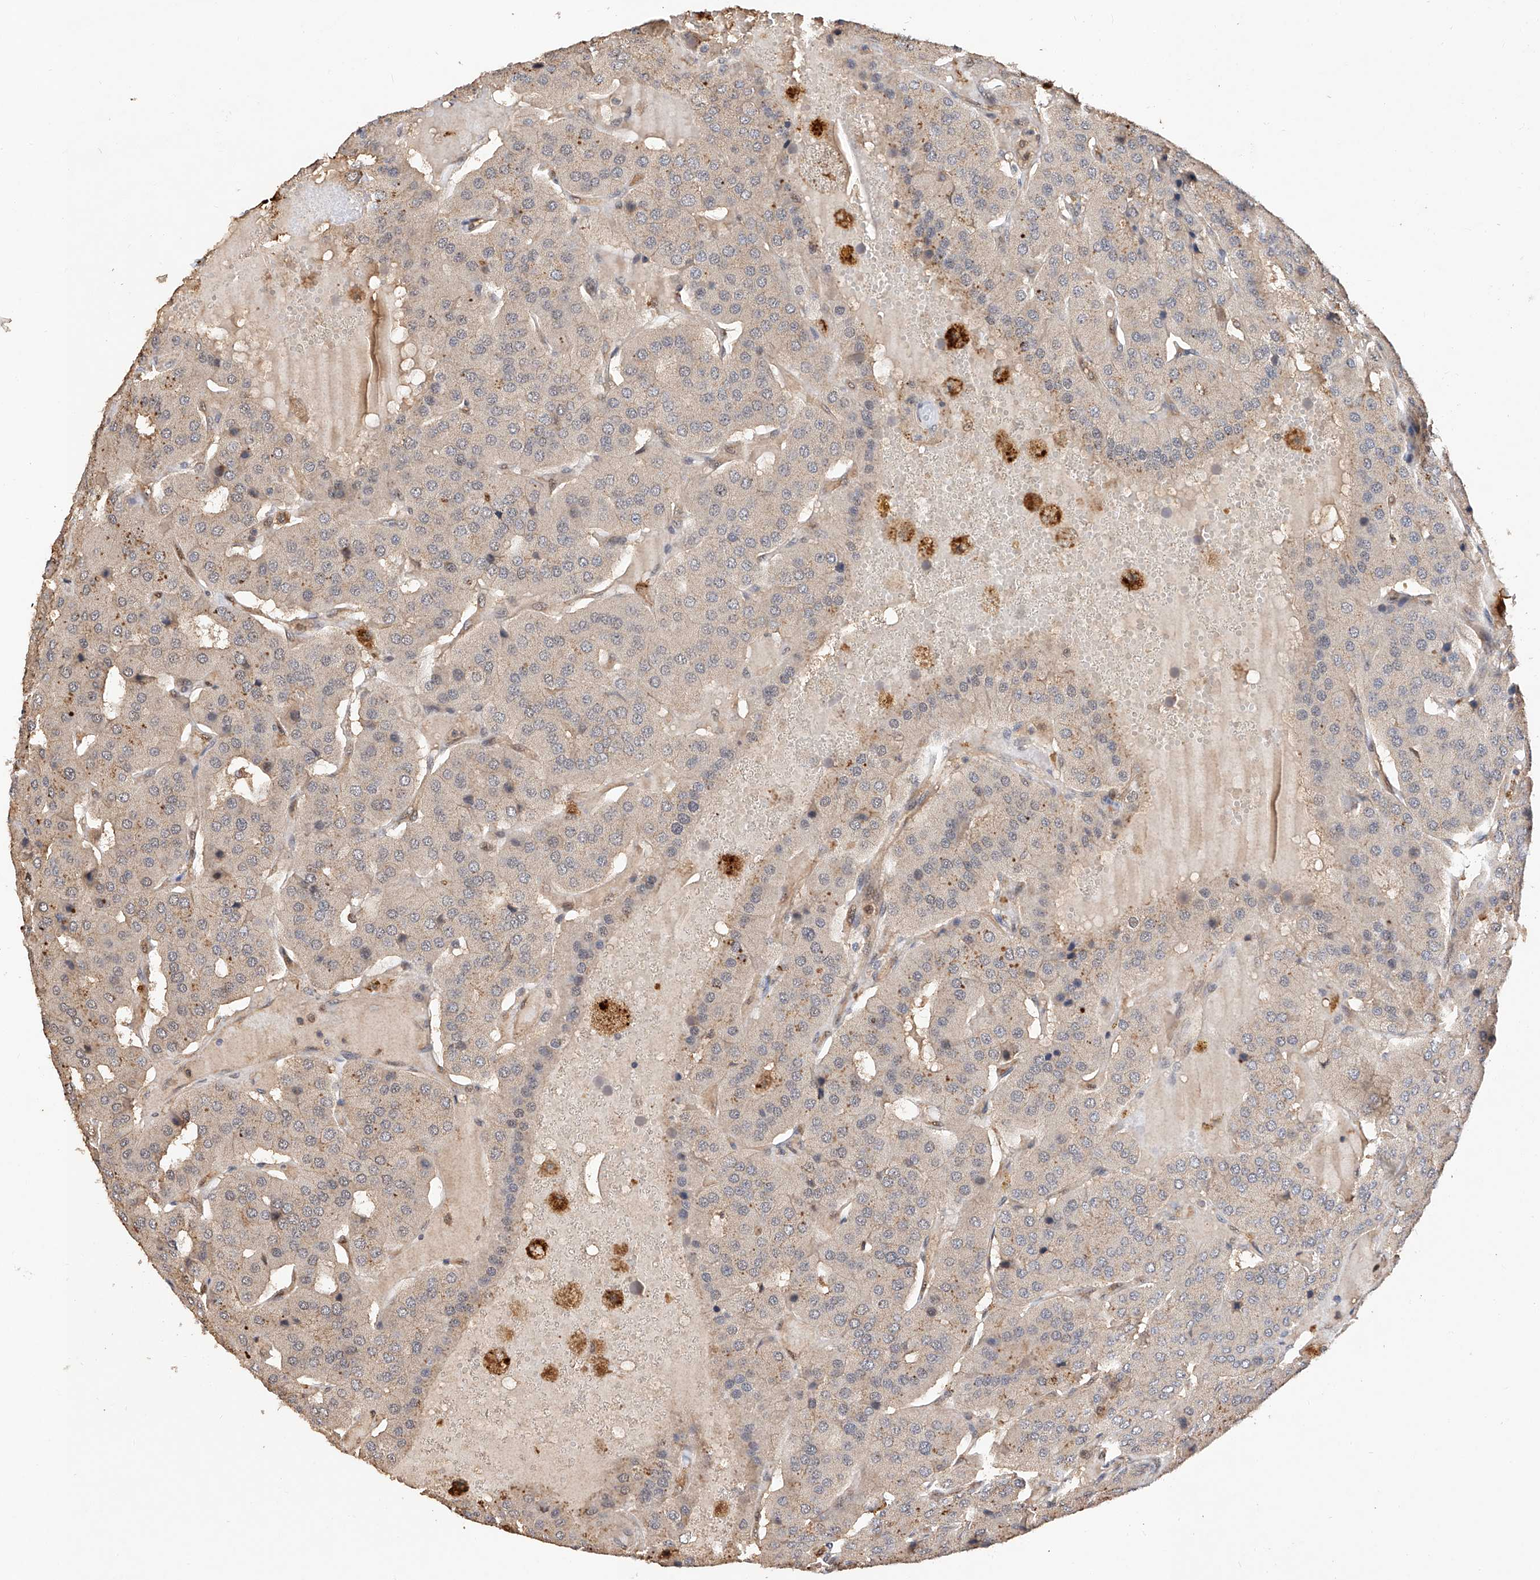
{"staining": {"intensity": "weak", "quantity": "<25%", "location": "cytoplasmic/membranous"}, "tissue": "parathyroid gland", "cell_type": "Glandular cells", "image_type": "normal", "snomed": [{"axis": "morphology", "description": "Normal tissue, NOS"}, {"axis": "morphology", "description": "Adenoma, NOS"}, {"axis": "topography", "description": "Parathyroid gland"}], "caption": "The image displays no significant positivity in glandular cells of parathyroid gland. Nuclei are stained in blue.", "gene": "RILPL2", "patient": {"sex": "female", "age": 86}}